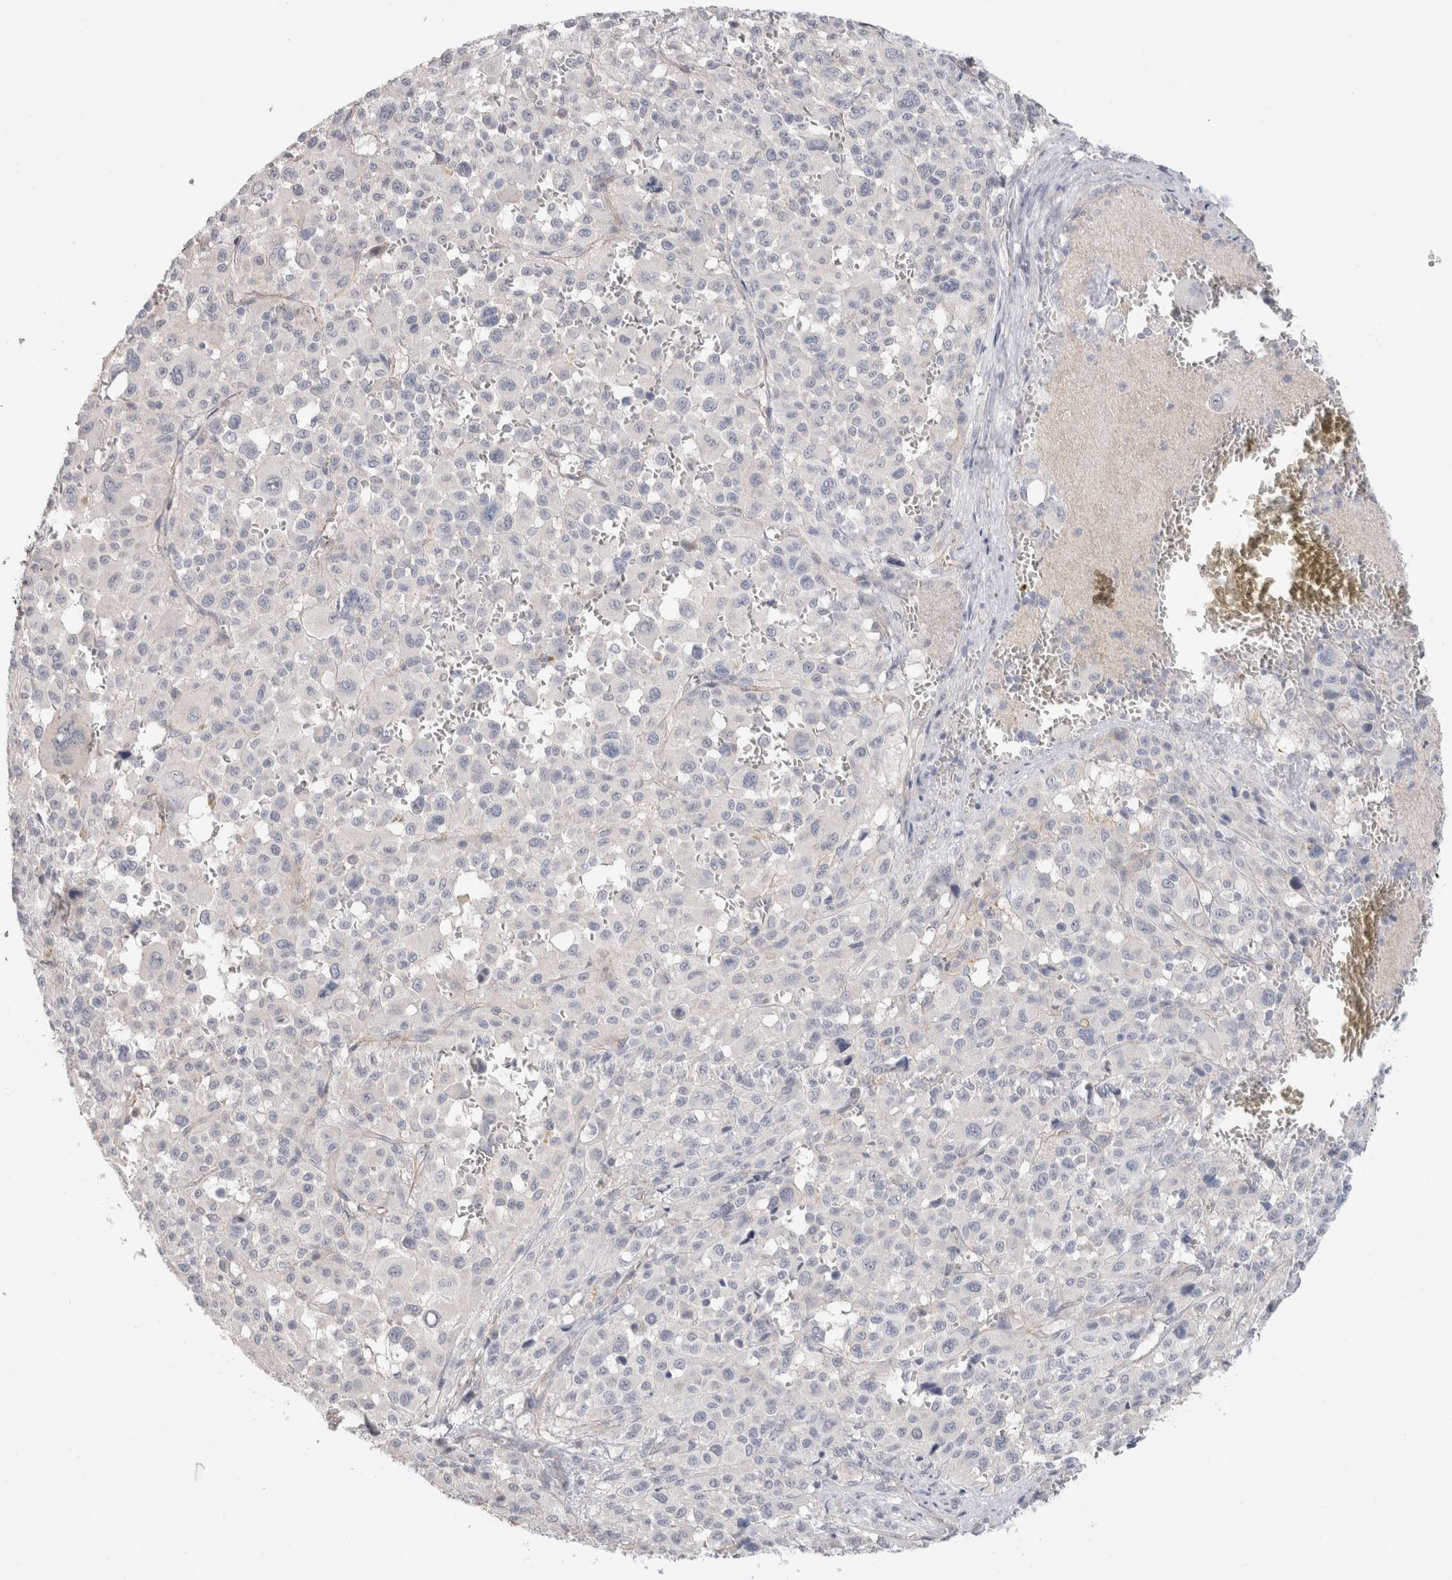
{"staining": {"intensity": "negative", "quantity": "none", "location": "none"}, "tissue": "melanoma", "cell_type": "Tumor cells", "image_type": "cancer", "snomed": [{"axis": "morphology", "description": "Malignant melanoma, Metastatic site"}, {"axis": "topography", "description": "Skin"}], "caption": "A micrograph of human melanoma is negative for staining in tumor cells.", "gene": "AFP", "patient": {"sex": "female", "age": 74}}